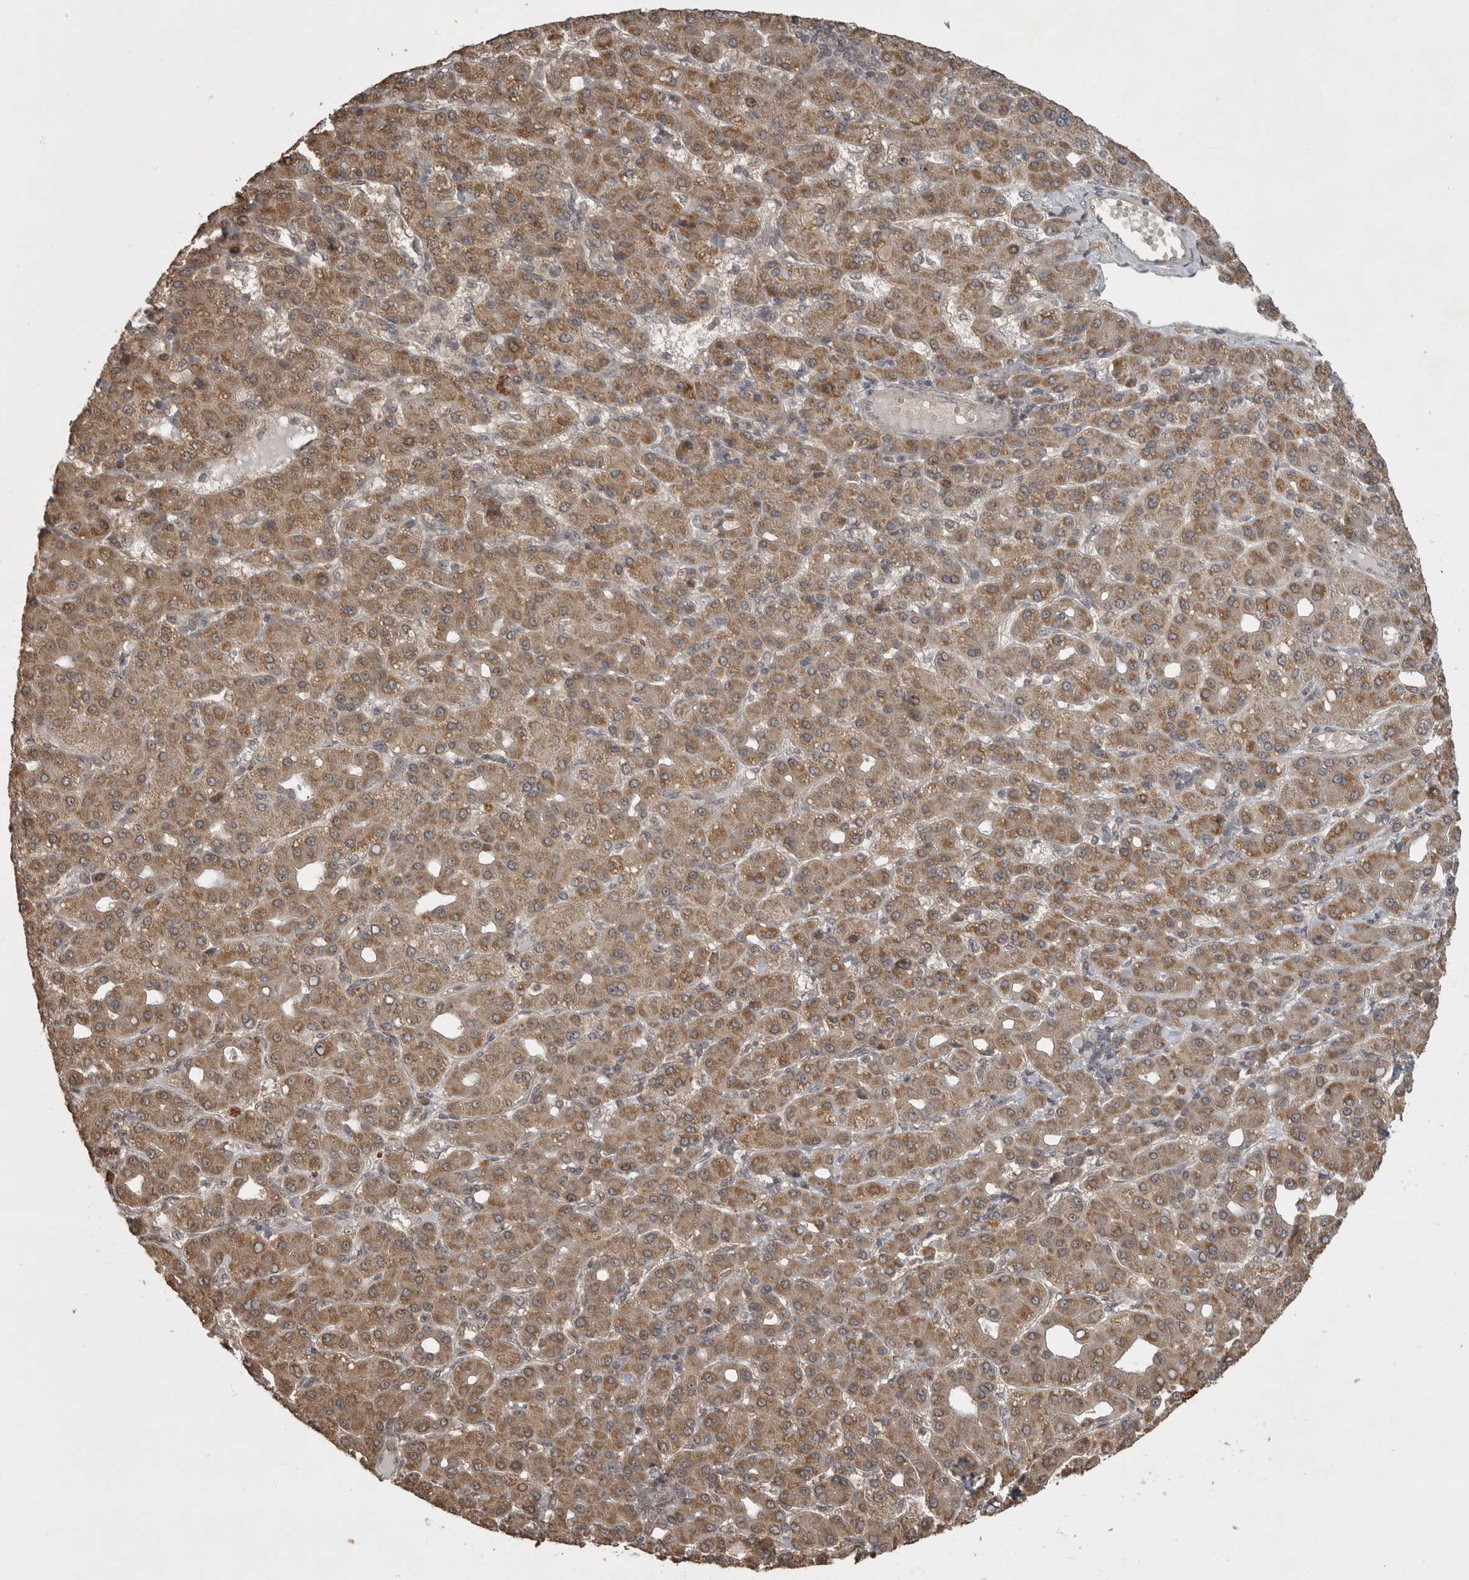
{"staining": {"intensity": "moderate", "quantity": ">75%", "location": "cytoplasmic/membranous"}, "tissue": "liver cancer", "cell_type": "Tumor cells", "image_type": "cancer", "snomed": [{"axis": "morphology", "description": "Carcinoma, Hepatocellular, NOS"}, {"axis": "topography", "description": "Liver"}], "caption": "Moderate cytoplasmic/membranous positivity is present in about >75% of tumor cells in liver hepatocellular carcinoma.", "gene": "LLGL1", "patient": {"sex": "male", "age": 65}}